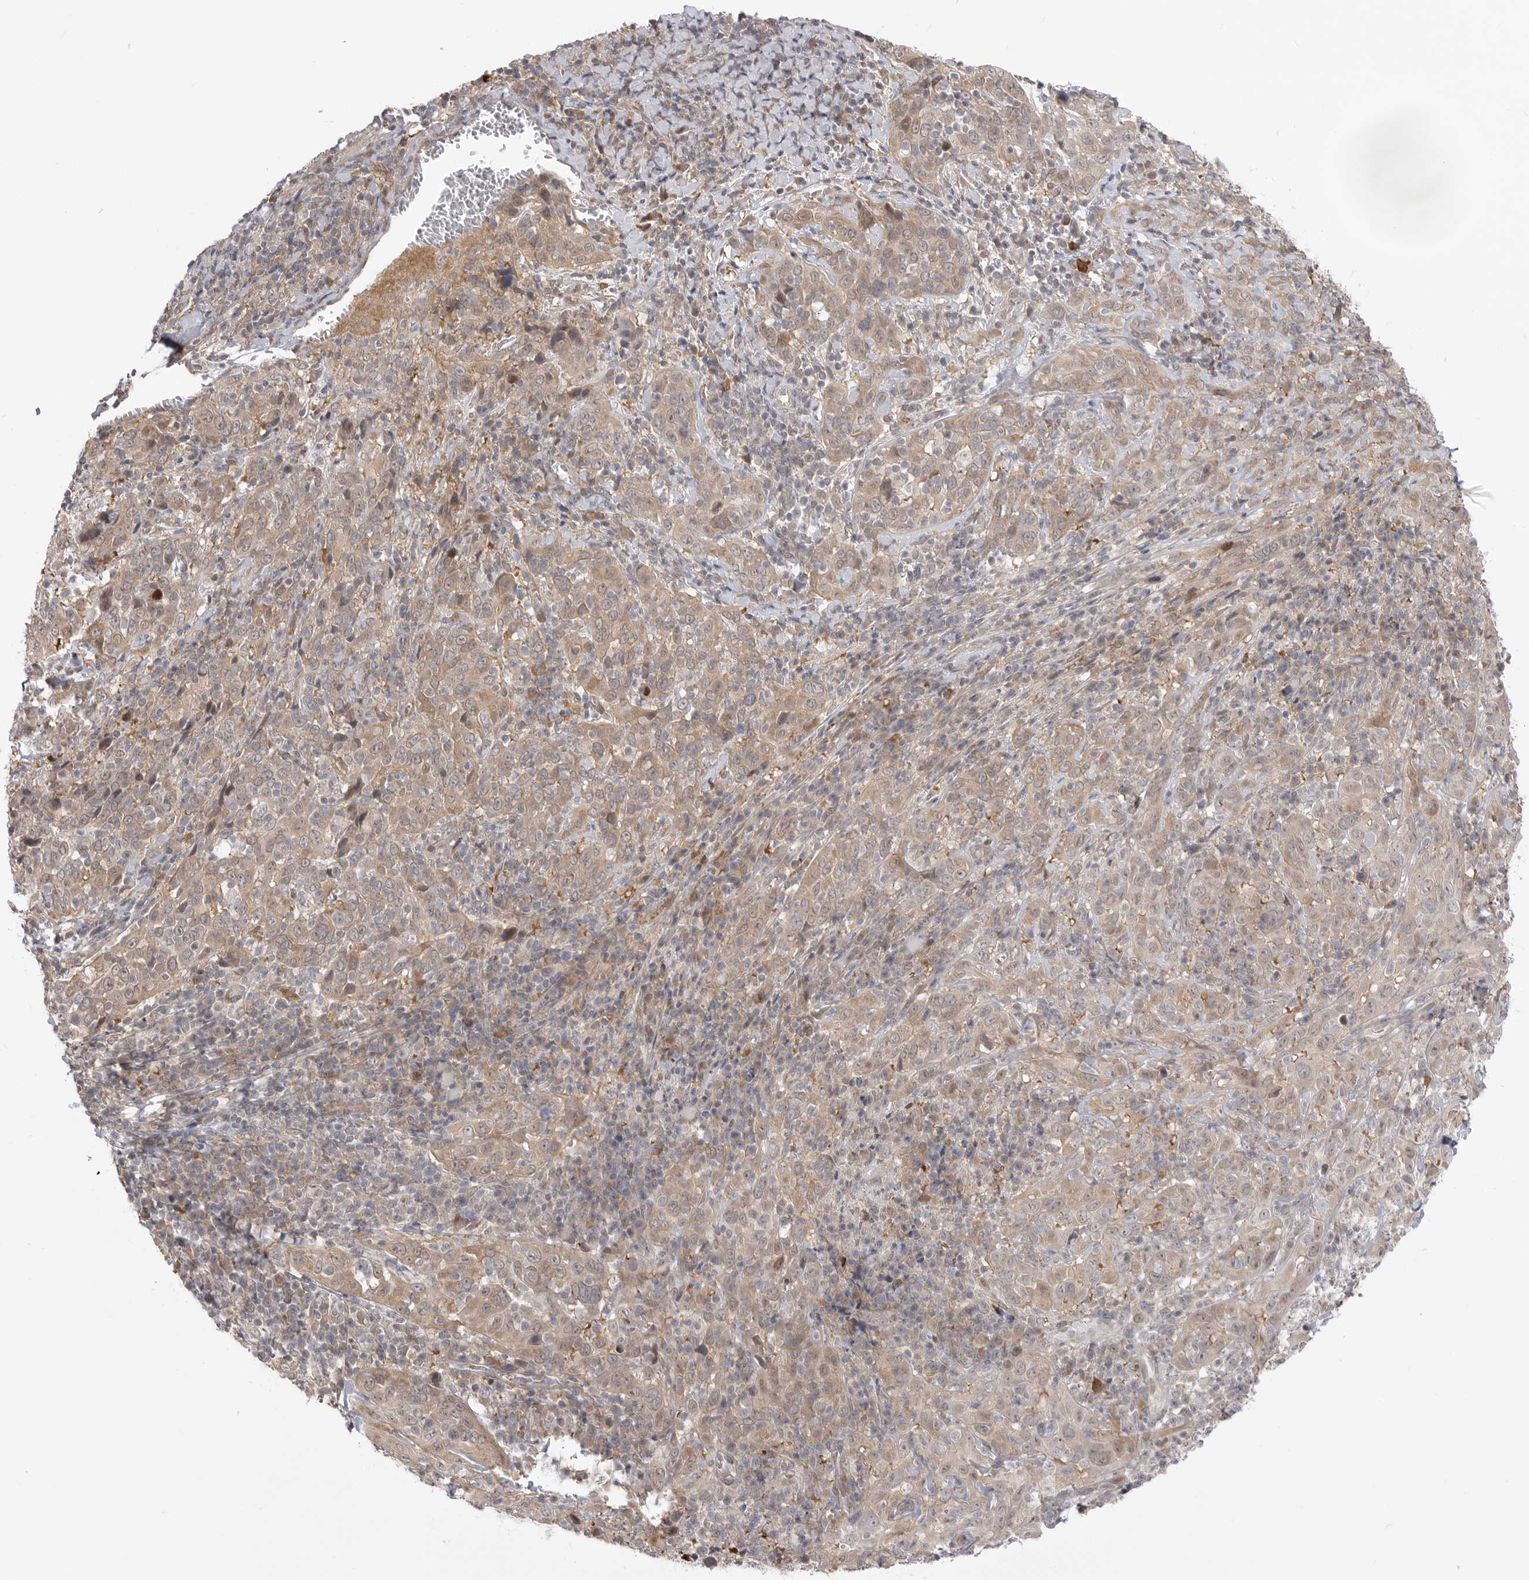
{"staining": {"intensity": "moderate", "quantity": ">75%", "location": "cytoplasmic/membranous"}, "tissue": "cervical cancer", "cell_type": "Tumor cells", "image_type": "cancer", "snomed": [{"axis": "morphology", "description": "Squamous cell carcinoma, NOS"}, {"axis": "topography", "description": "Cervix"}], "caption": "There is medium levels of moderate cytoplasmic/membranous expression in tumor cells of cervical squamous cell carcinoma, as demonstrated by immunohistochemical staining (brown color).", "gene": "GGT6", "patient": {"sex": "female", "age": 46}}